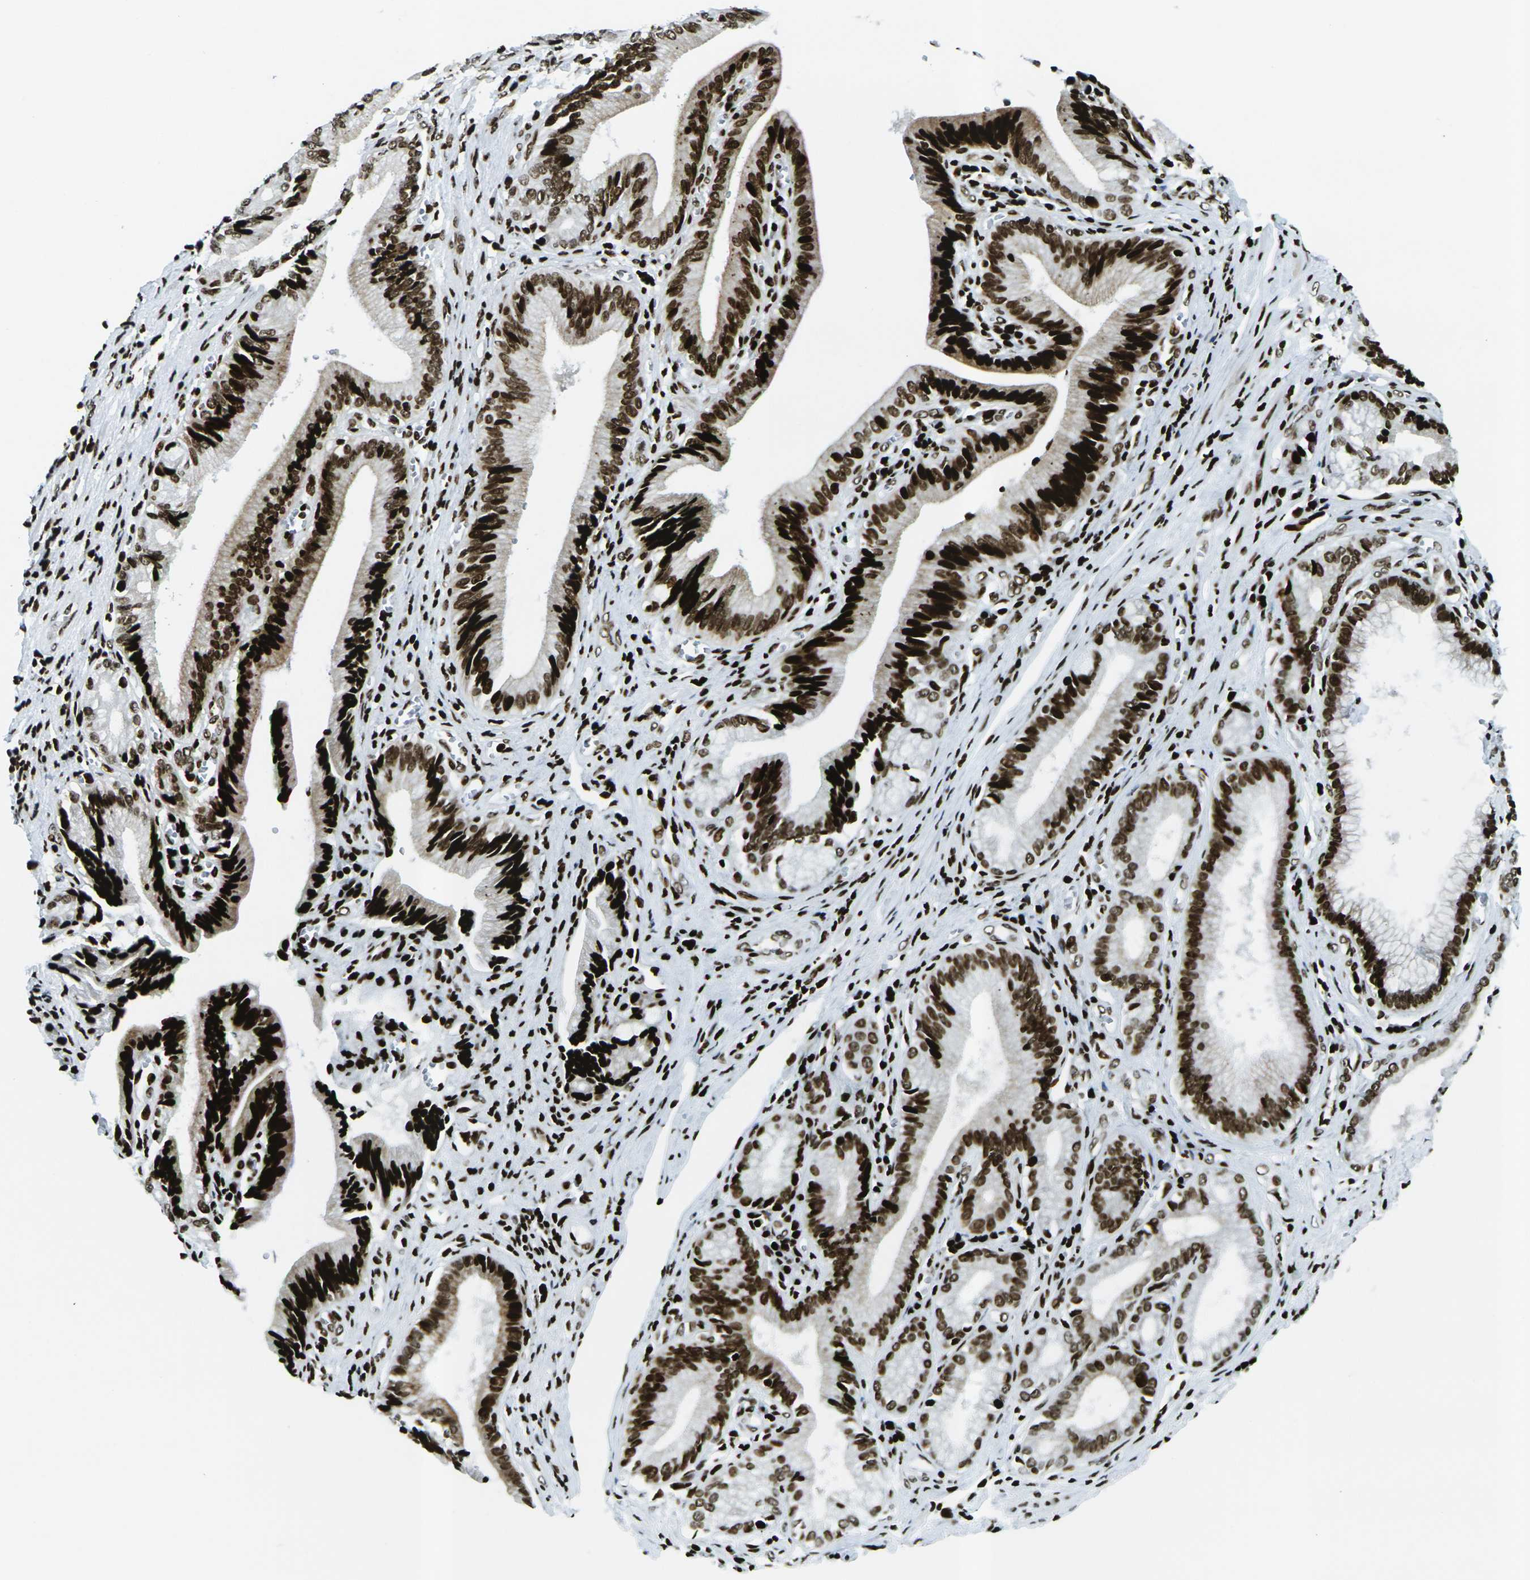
{"staining": {"intensity": "strong", "quantity": ">75%", "location": "cytoplasmic/membranous,nuclear"}, "tissue": "pancreatic cancer", "cell_type": "Tumor cells", "image_type": "cancer", "snomed": [{"axis": "morphology", "description": "Adenocarcinoma, NOS"}, {"axis": "topography", "description": "Pancreas"}], "caption": "A histopathology image of human pancreatic cancer stained for a protein shows strong cytoplasmic/membranous and nuclear brown staining in tumor cells.", "gene": "H3-3A", "patient": {"sex": "female", "age": 75}}